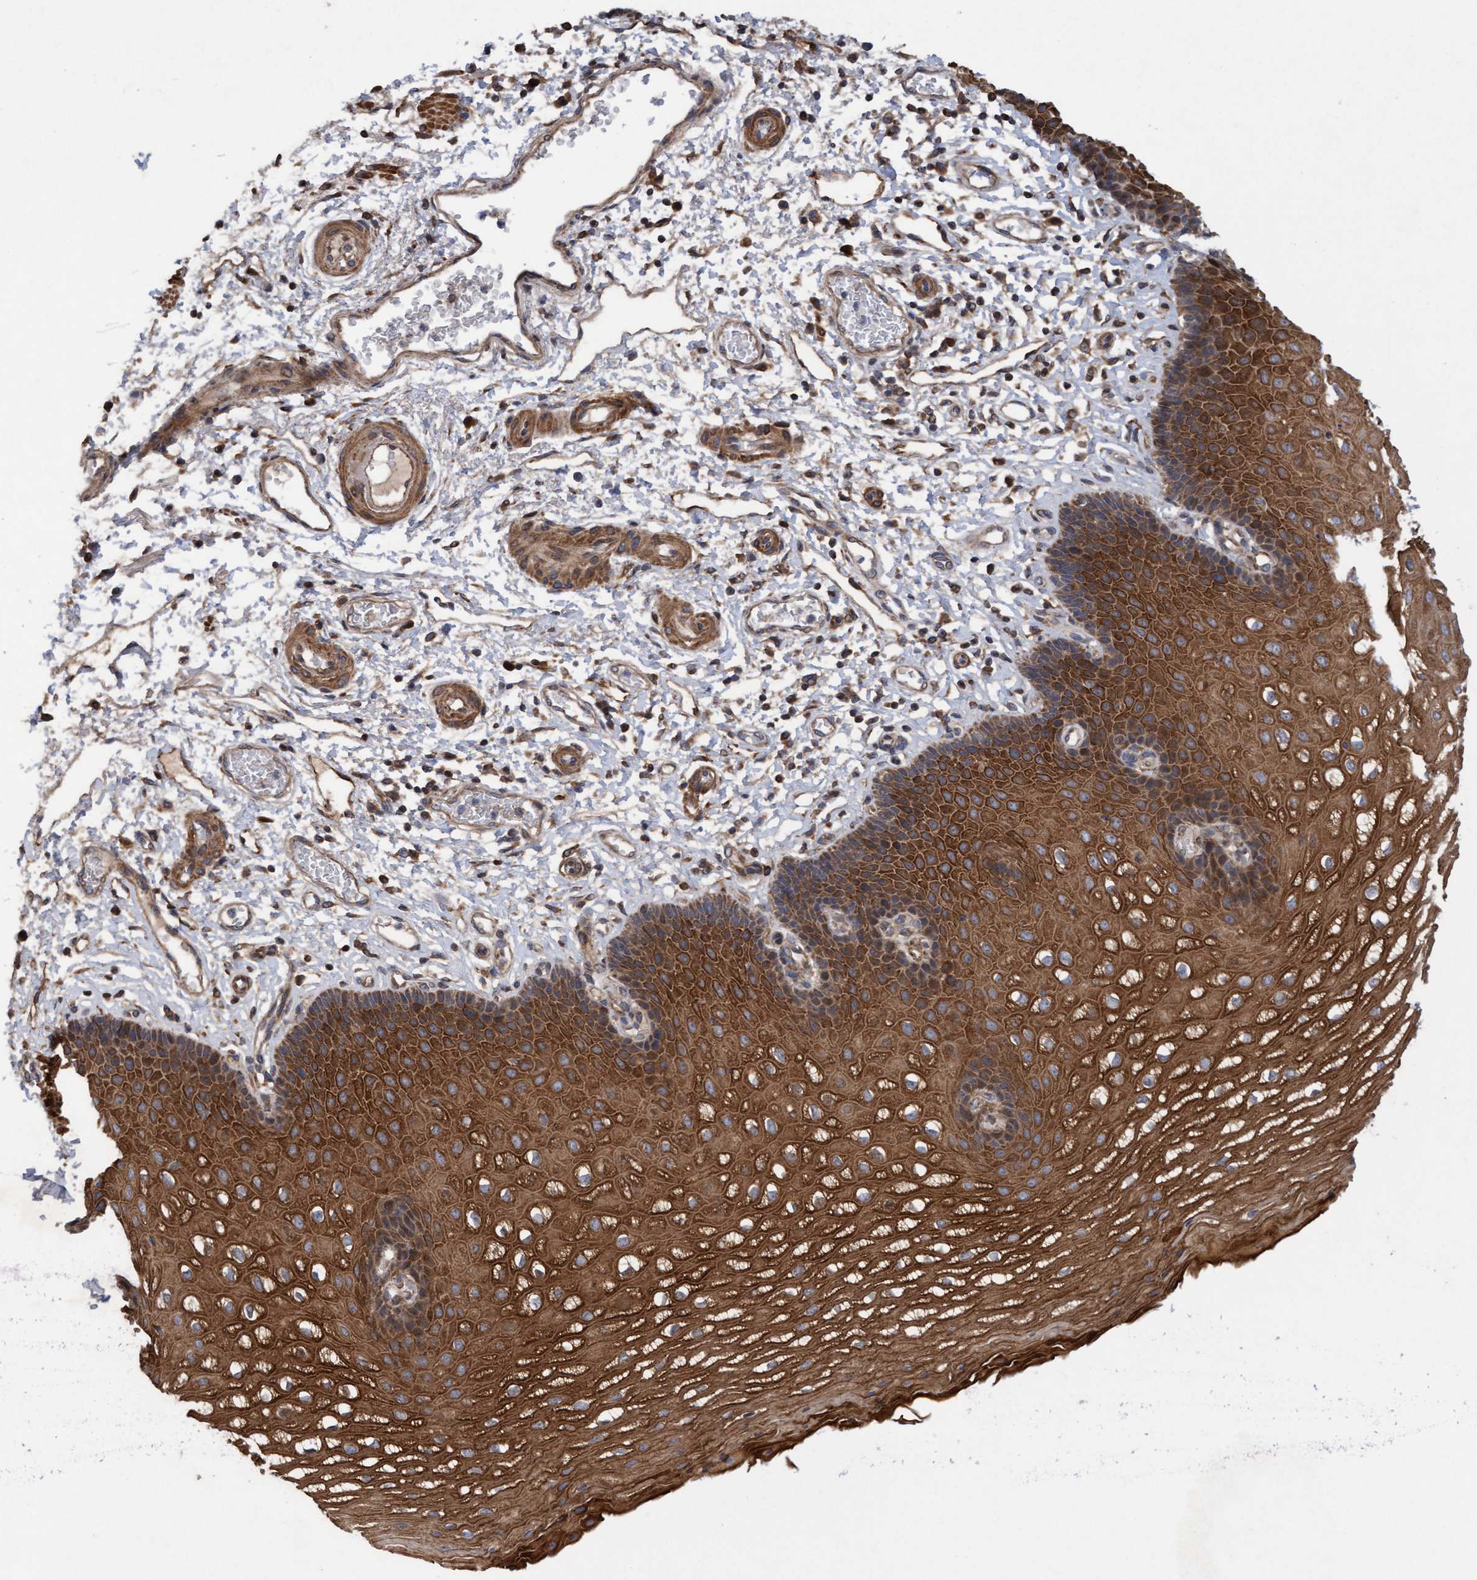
{"staining": {"intensity": "strong", "quantity": ">75%", "location": "cytoplasmic/membranous"}, "tissue": "esophagus", "cell_type": "Squamous epithelial cells", "image_type": "normal", "snomed": [{"axis": "morphology", "description": "Normal tissue, NOS"}, {"axis": "topography", "description": "Esophagus"}], "caption": "Immunohistochemistry (DAB) staining of unremarkable esophagus demonstrates strong cytoplasmic/membranous protein positivity in approximately >75% of squamous epithelial cells. Nuclei are stained in blue.", "gene": "ELP5", "patient": {"sex": "male", "age": 54}}